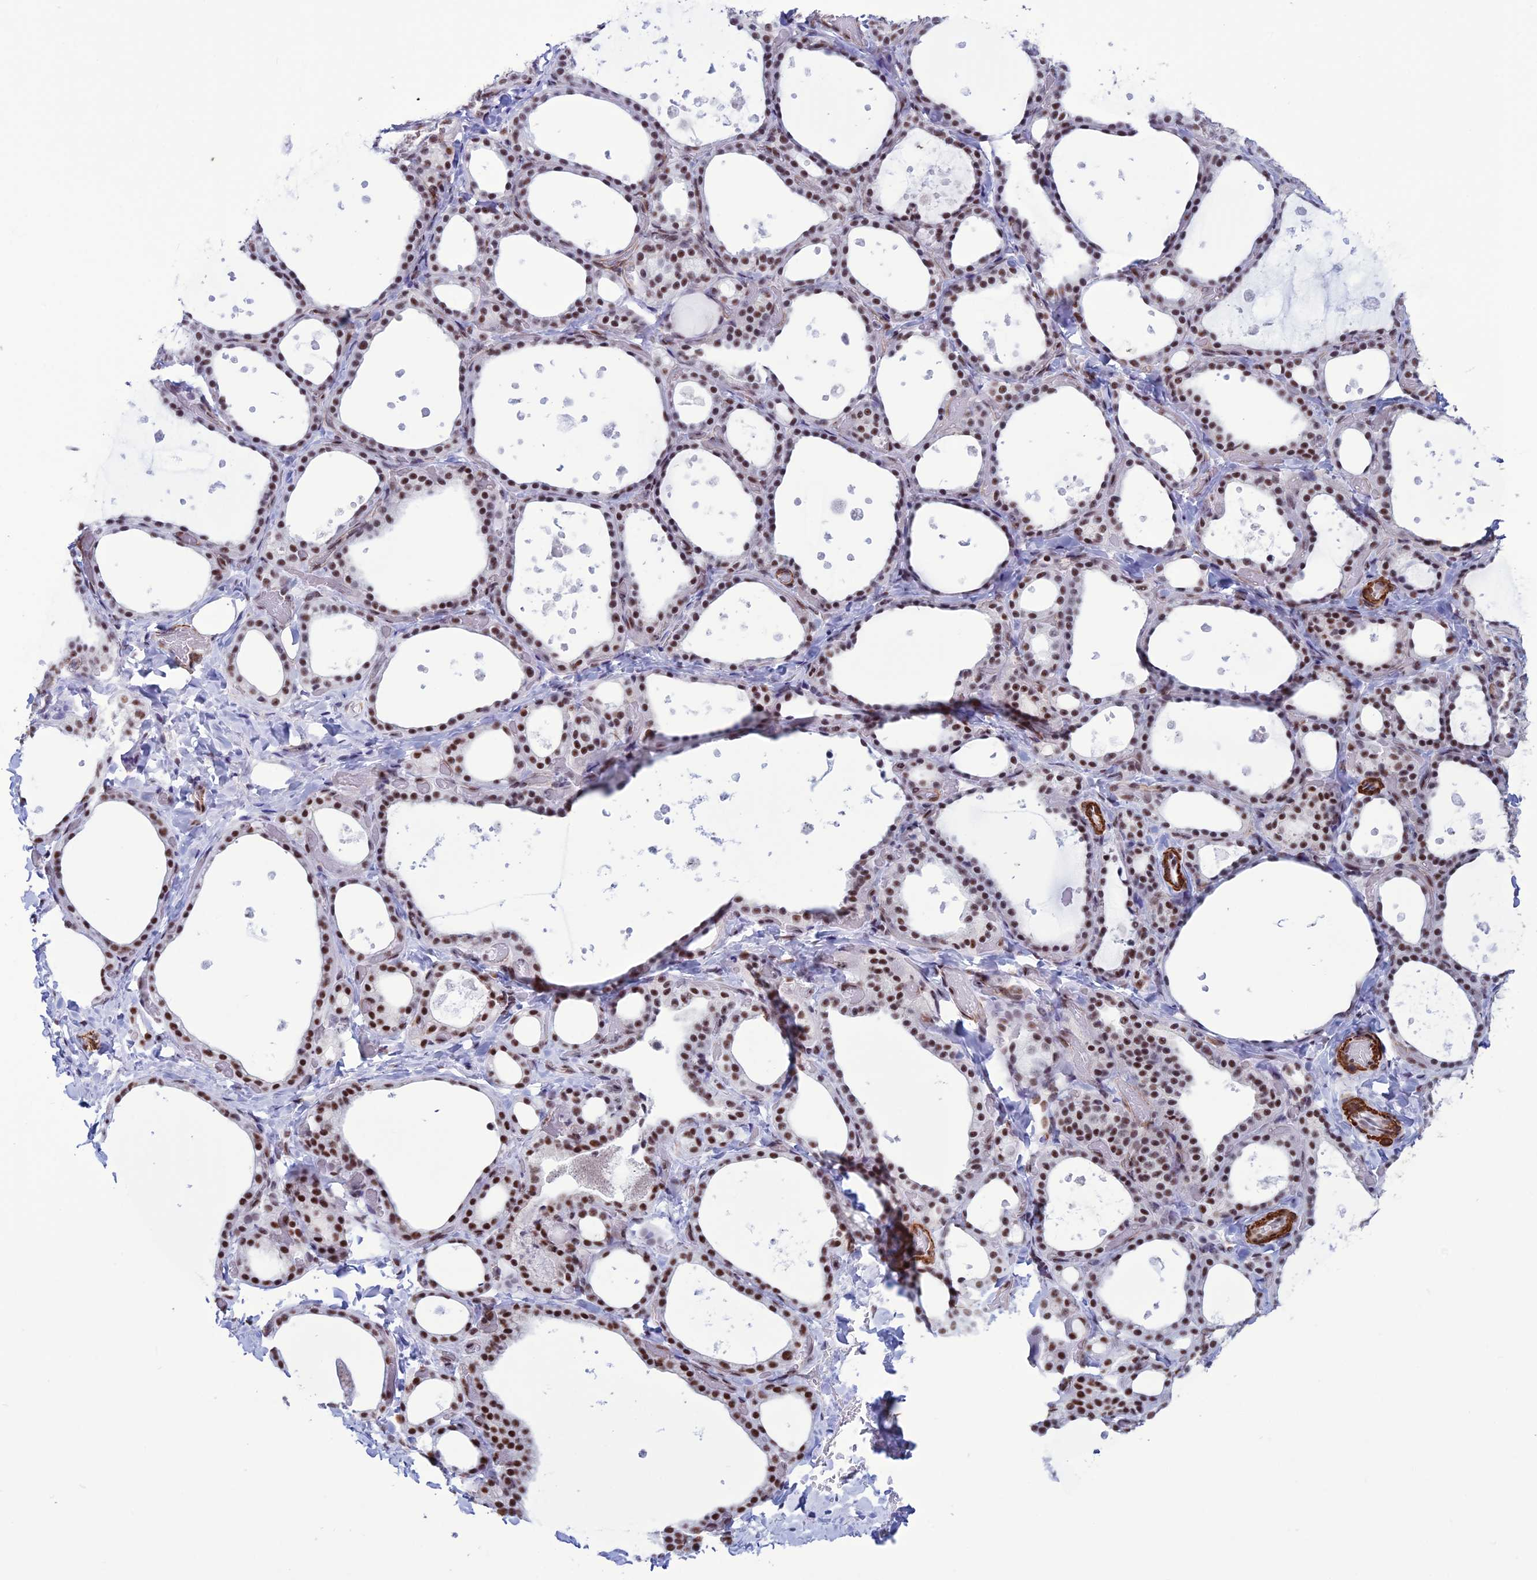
{"staining": {"intensity": "moderate", "quantity": ">75%", "location": "nuclear"}, "tissue": "thyroid gland", "cell_type": "Glandular cells", "image_type": "normal", "snomed": [{"axis": "morphology", "description": "Normal tissue, NOS"}, {"axis": "topography", "description": "Thyroid gland"}], "caption": "Immunohistochemistry histopathology image of unremarkable thyroid gland: thyroid gland stained using immunohistochemistry (IHC) exhibits medium levels of moderate protein expression localized specifically in the nuclear of glandular cells, appearing as a nuclear brown color.", "gene": "U2AF1", "patient": {"sex": "female", "age": 44}}